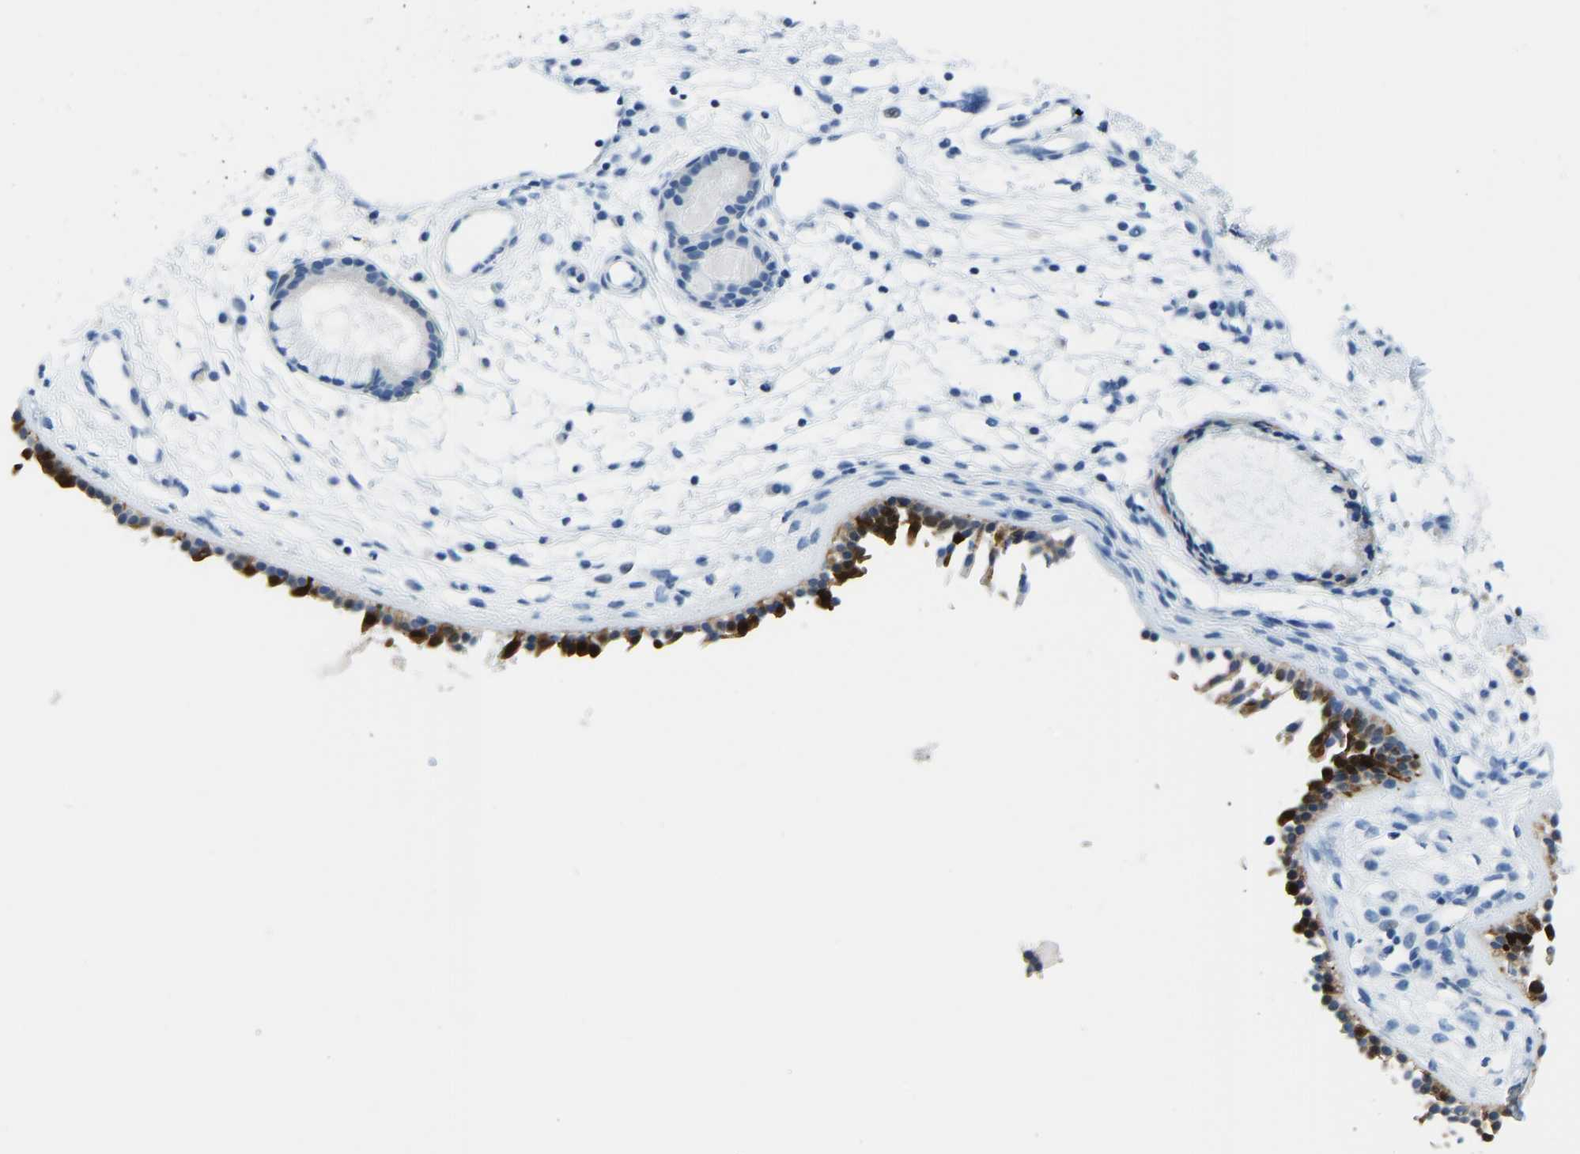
{"staining": {"intensity": "strong", "quantity": ">75%", "location": "cytoplasmic/membranous"}, "tissue": "nasopharynx", "cell_type": "Respiratory epithelial cells", "image_type": "normal", "snomed": [{"axis": "morphology", "description": "Normal tissue, NOS"}, {"axis": "topography", "description": "Nasopharynx"}], "caption": "Immunohistochemical staining of benign human nasopharynx shows strong cytoplasmic/membranous protein expression in approximately >75% of respiratory epithelial cells. (Brightfield microscopy of DAB IHC at high magnification).", "gene": "SERPINB3", "patient": {"sex": "male", "age": 21}}